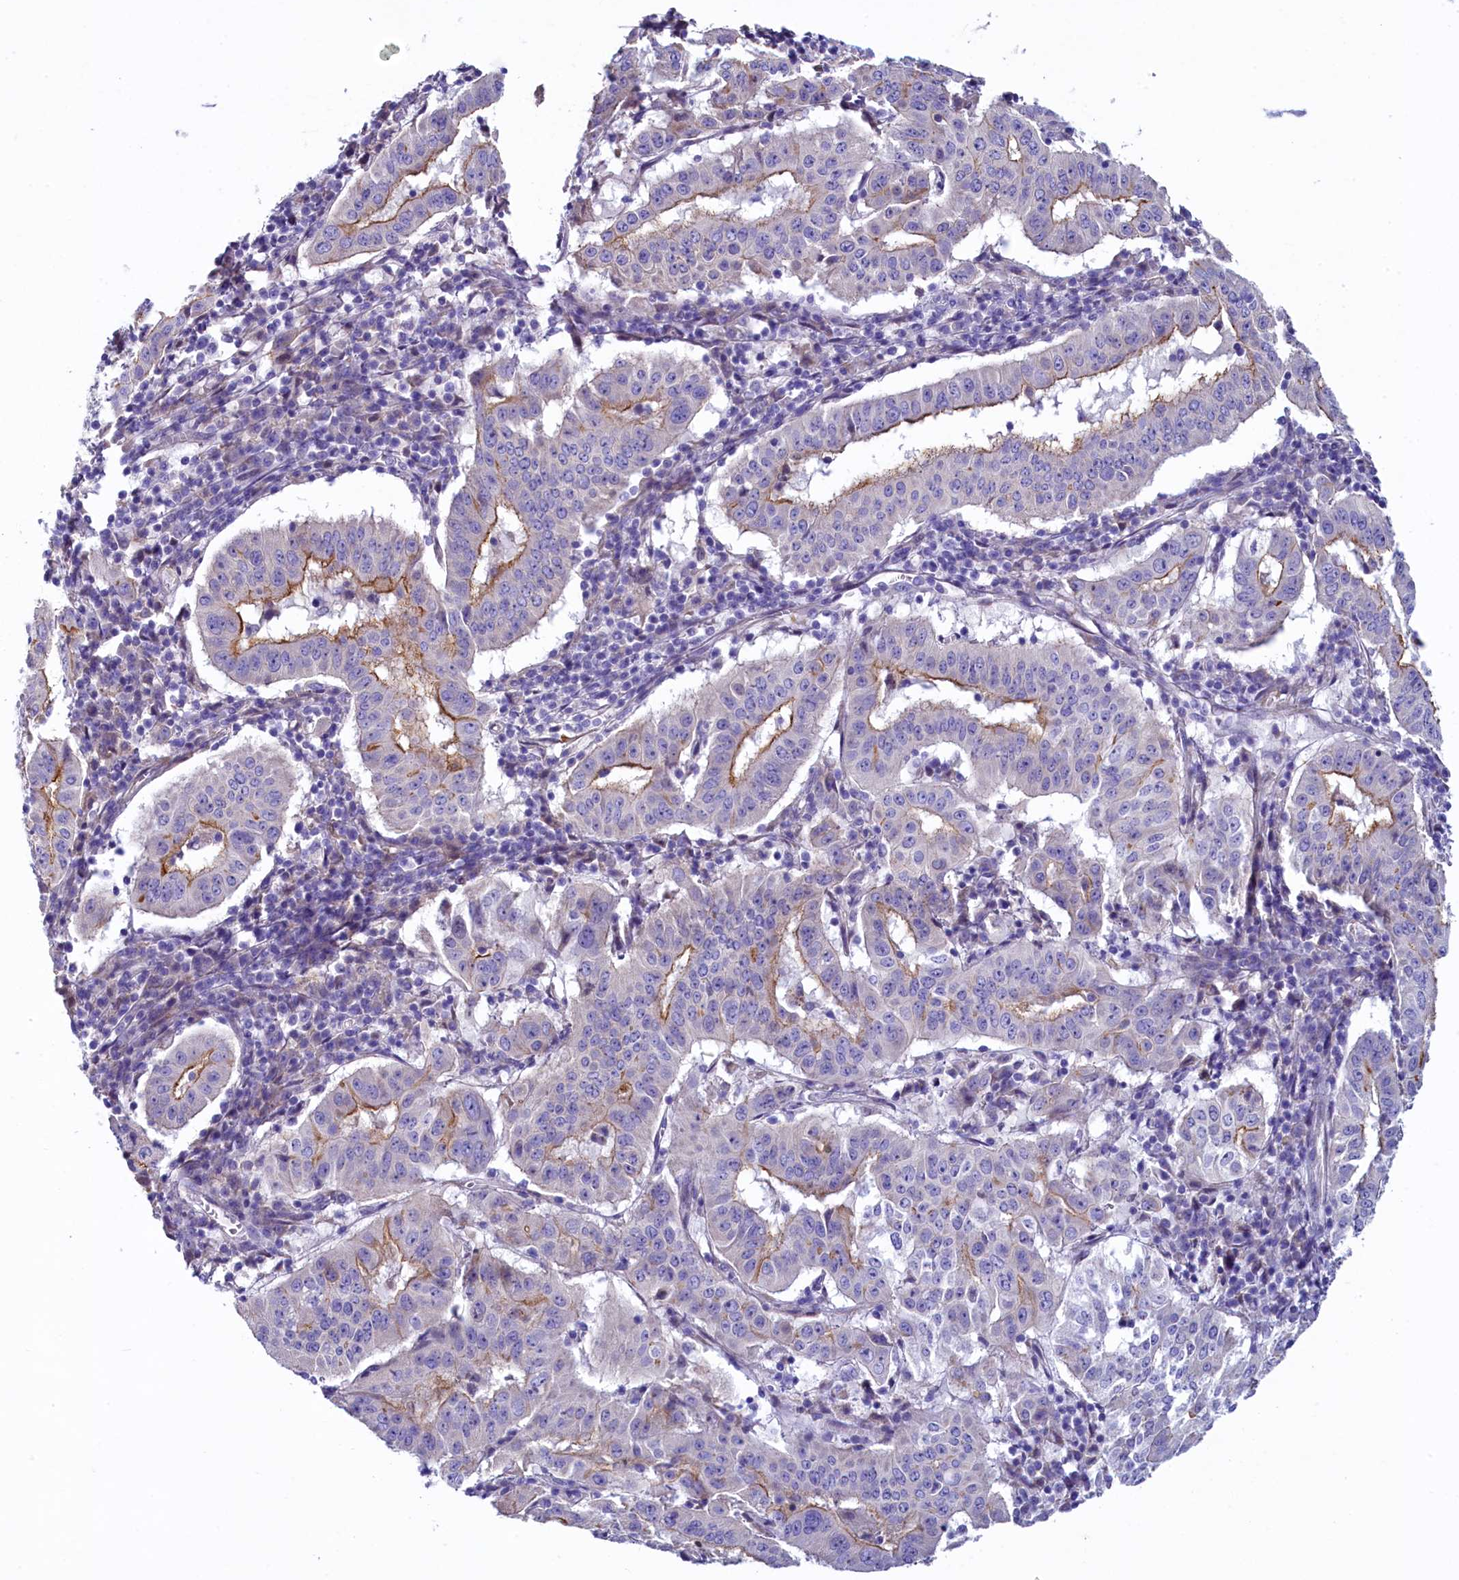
{"staining": {"intensity": "moderate", "quantity": "25%-75%", "location": "cytoplasmic/membranous"}, "tissue": "pancreatic cancer", "cell_type": "Tumor cells", "image_type": "cancer", "snomed": [{"axis": "morphology", "description": "Adenocarcinoma, NOS"}, {"axis": "topography", "description": "Pancreas"}], "caption": "DAB immunohistochemical staining of human pancreatic adenocarcinoma reveals moderate cytoplasmic/membranous protein expression in approximately 25%-75% of tumor cells.", "gene": "KRBOX5", "patient": {"sex": "male", "age": 63}}